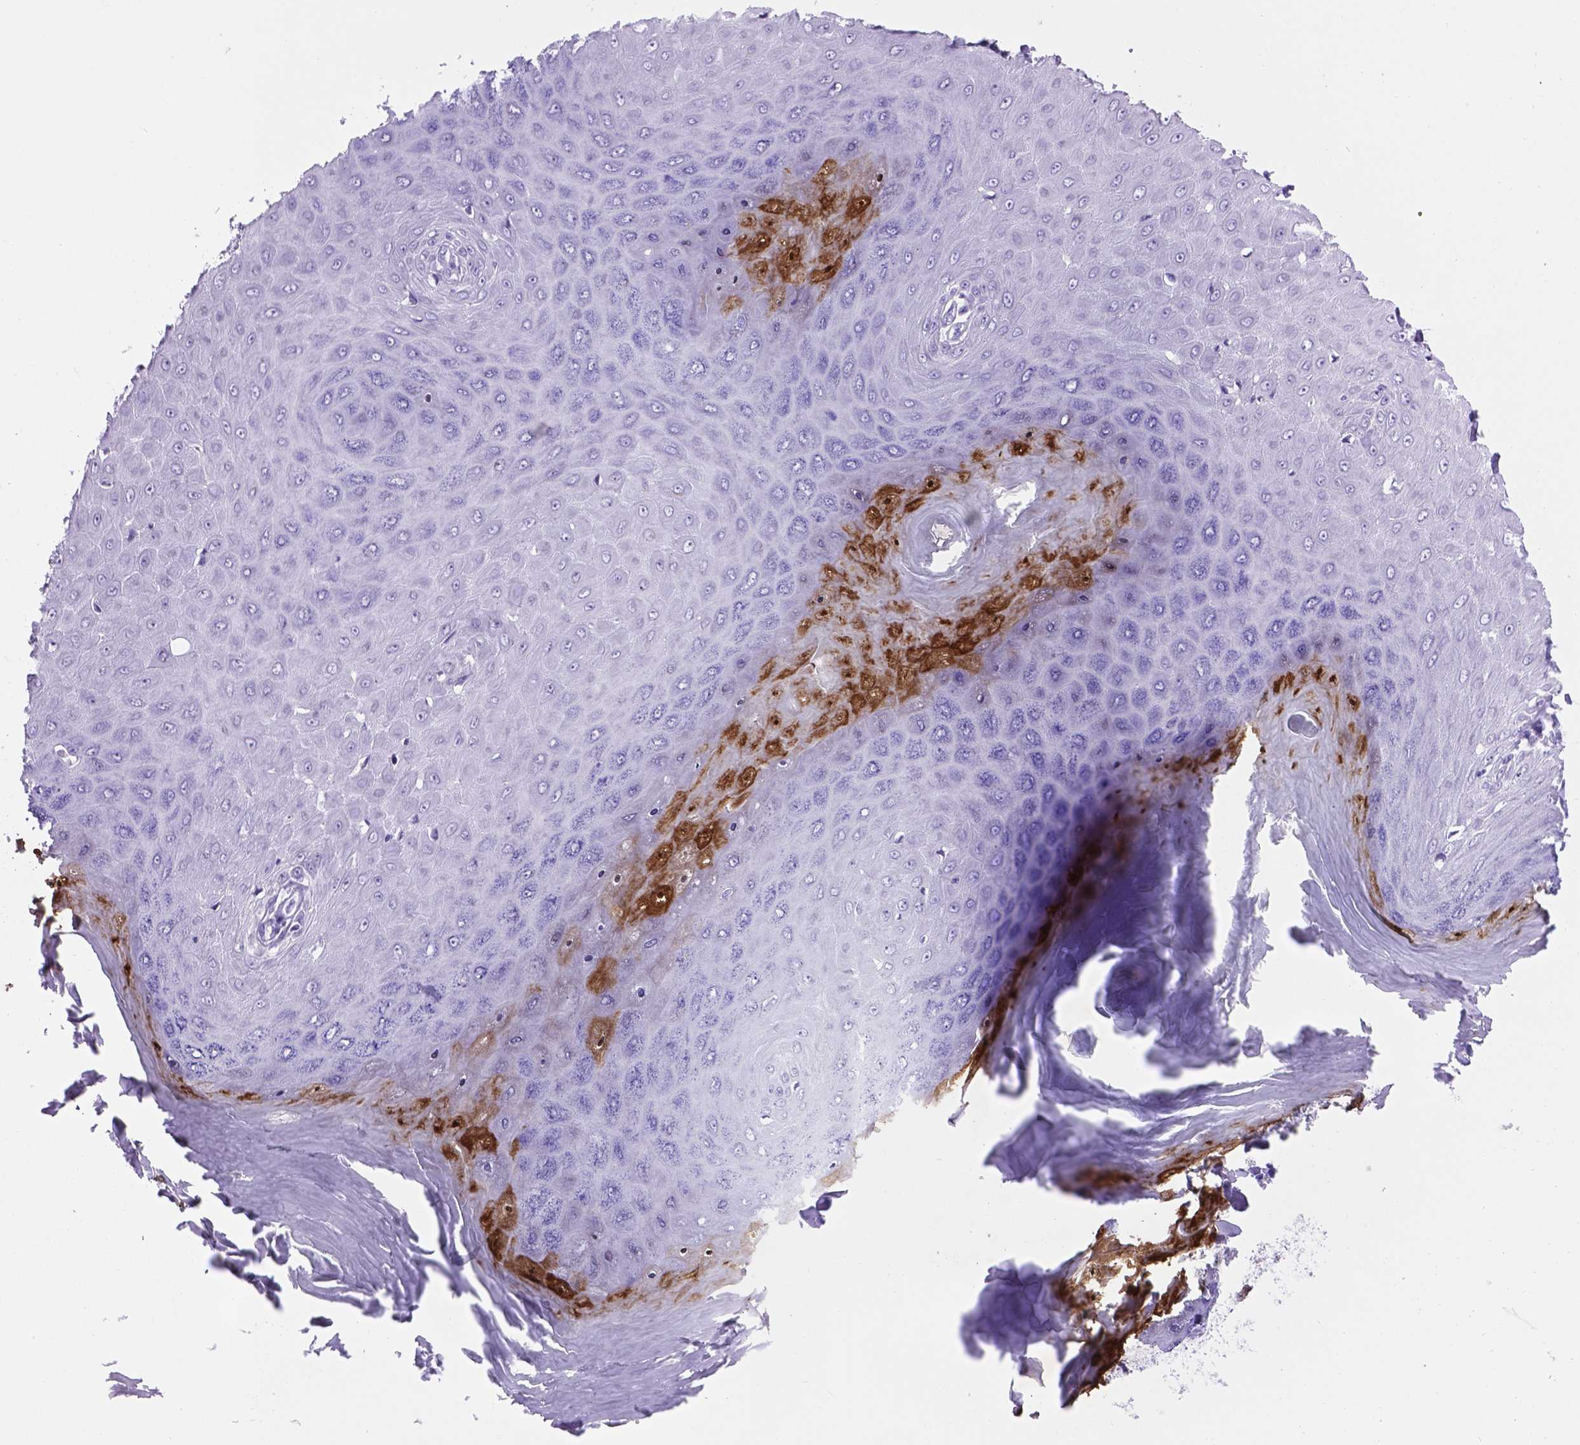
{"staining": {"intensity": "strong", "quantity": "<25%", "location": "cytoplasmic/membranous,nuclear"}, "tissue": "skin cancer", "cell_type": "Tumor cells", "image_type": "cancer", "snomed": [{"axis": "morphology", "description": "Squamous cell carcinoma, NOS"}, {"axis": "topography", "description": "Skin"}], "caption": "Skin cancer stained with DAB immunohistochemistry (IHC) shows medium levels of strong cytoplasmic/membranous and nuclear expression in about <25% of tumor cells.", "gene": "C17orf107", "patient": {"sex": "male", "age": 70}}